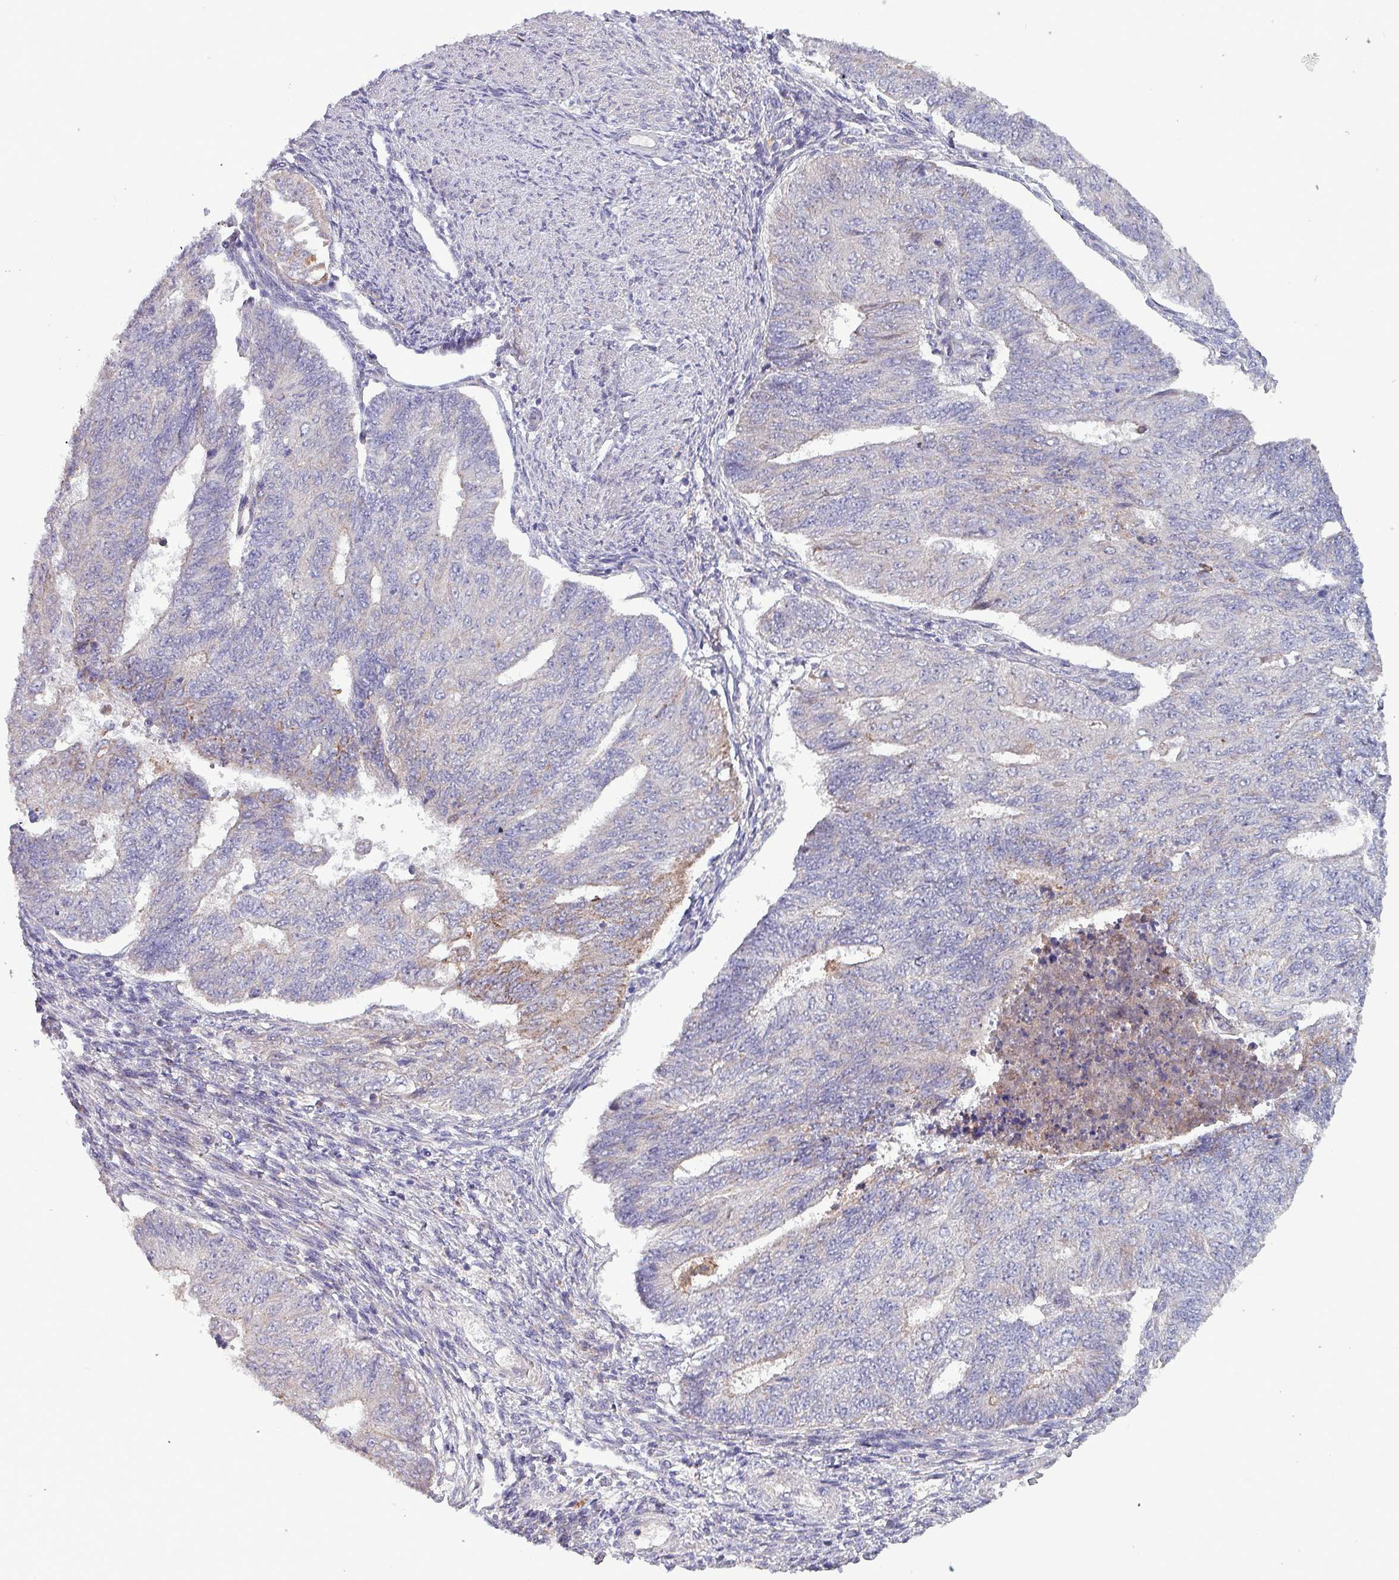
{"staining": {"intensity": "negative", "quantity": "none", "location": "none"}, "tissue": "endometrial cancer", "cell_type": "Tumor cells", "image_type": "cancer", "snomed": [{"axis": "morphology", "description": "Adenocarcinoma, NOS"}, {"axis": "topography", "description": "Endometrium"}], "caption": "DAB immunohistochemical staining of endometrial cancer shows no significant positivity in tumor cells.", "gene": "ZNF322", "patient": {"sex": "female", "age": 32}}